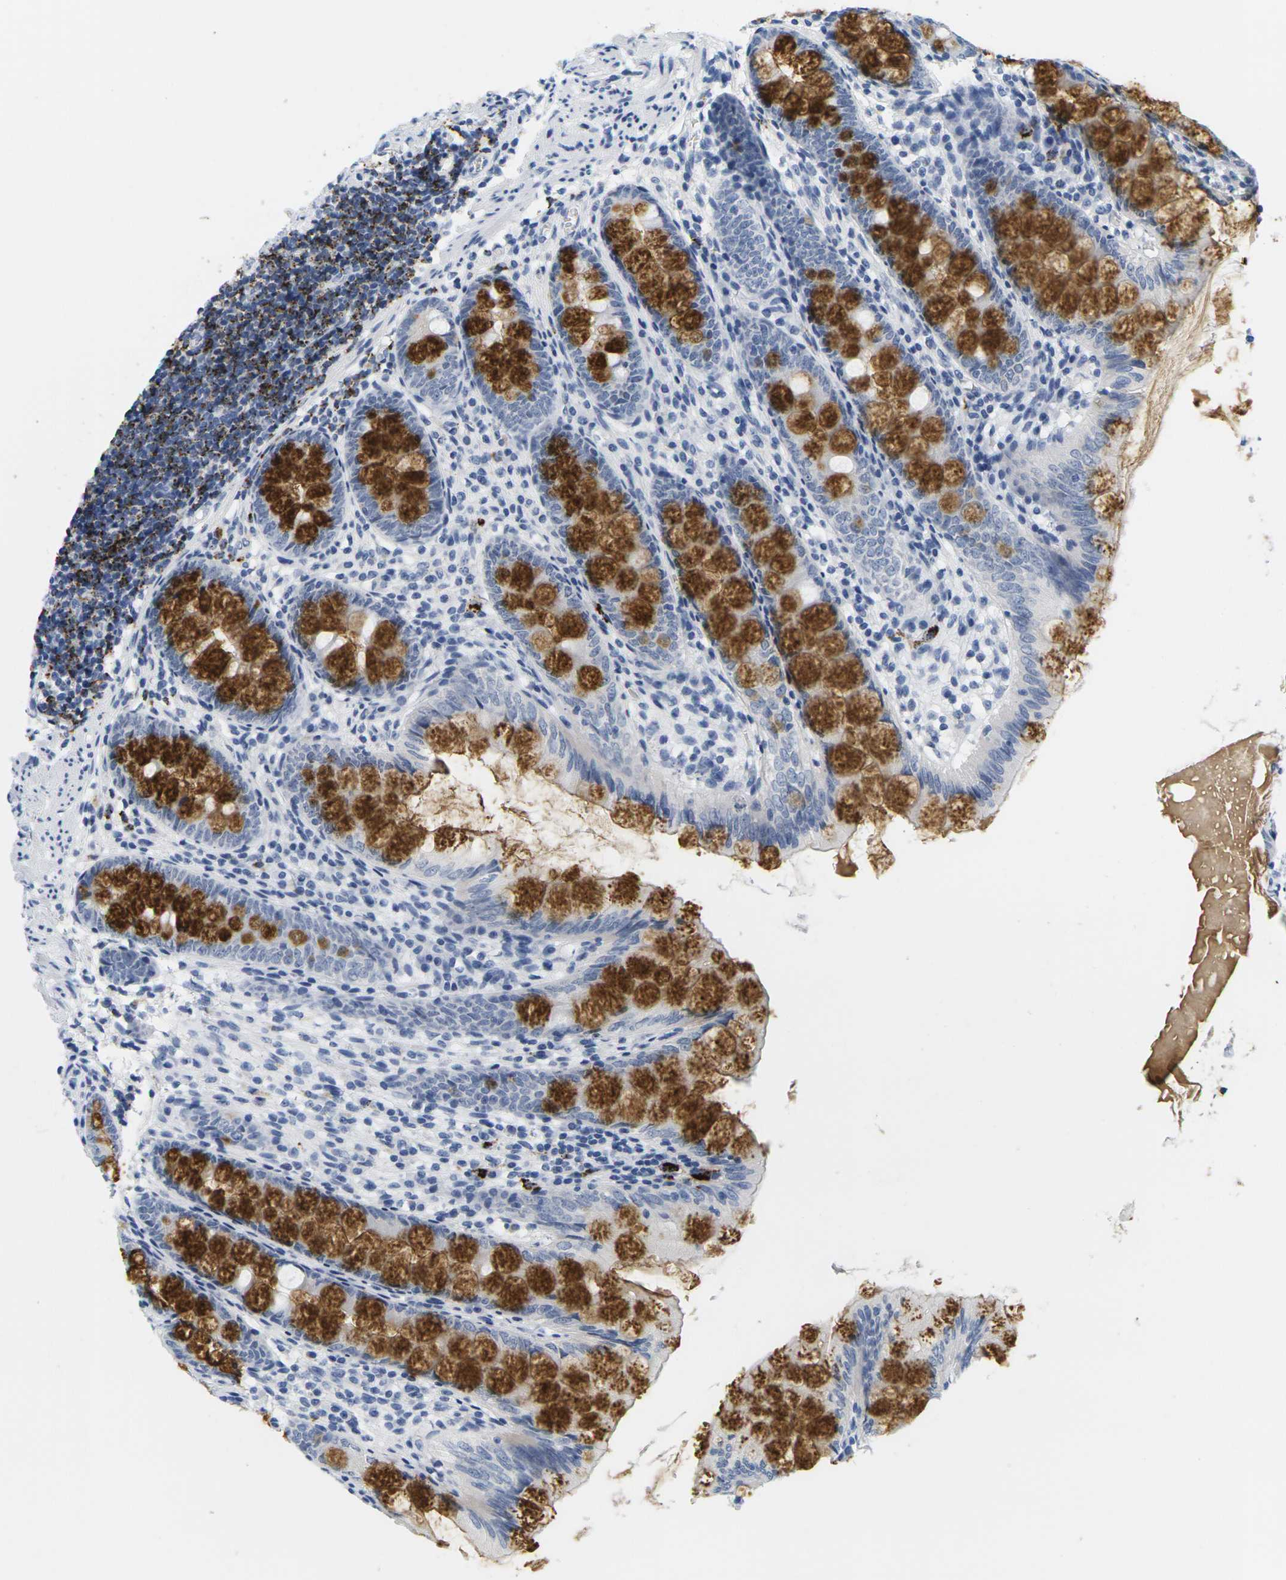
{"staining": {"intensity": "strong", "quantity": ">75%", "location": "cytoplasmic/membranous"}, "tissue": "appendix", "cell_type": "Glandular cells", "image_type": "normal", "snomed": [{"axis": "morphology", "description": "Normal tissue, NOS"}, {"axis": "topography", "description": "Appendix"}], "caption": "DAB (3,3'-diaminobenzidine) immunohistochemical staining of unremarkable appendix exhibits strong cytoplasmic/membranous protein positivity in about >75% of glandular cells.", "gene": "HLA", "patient": {"sex": "female", "age": 77}}